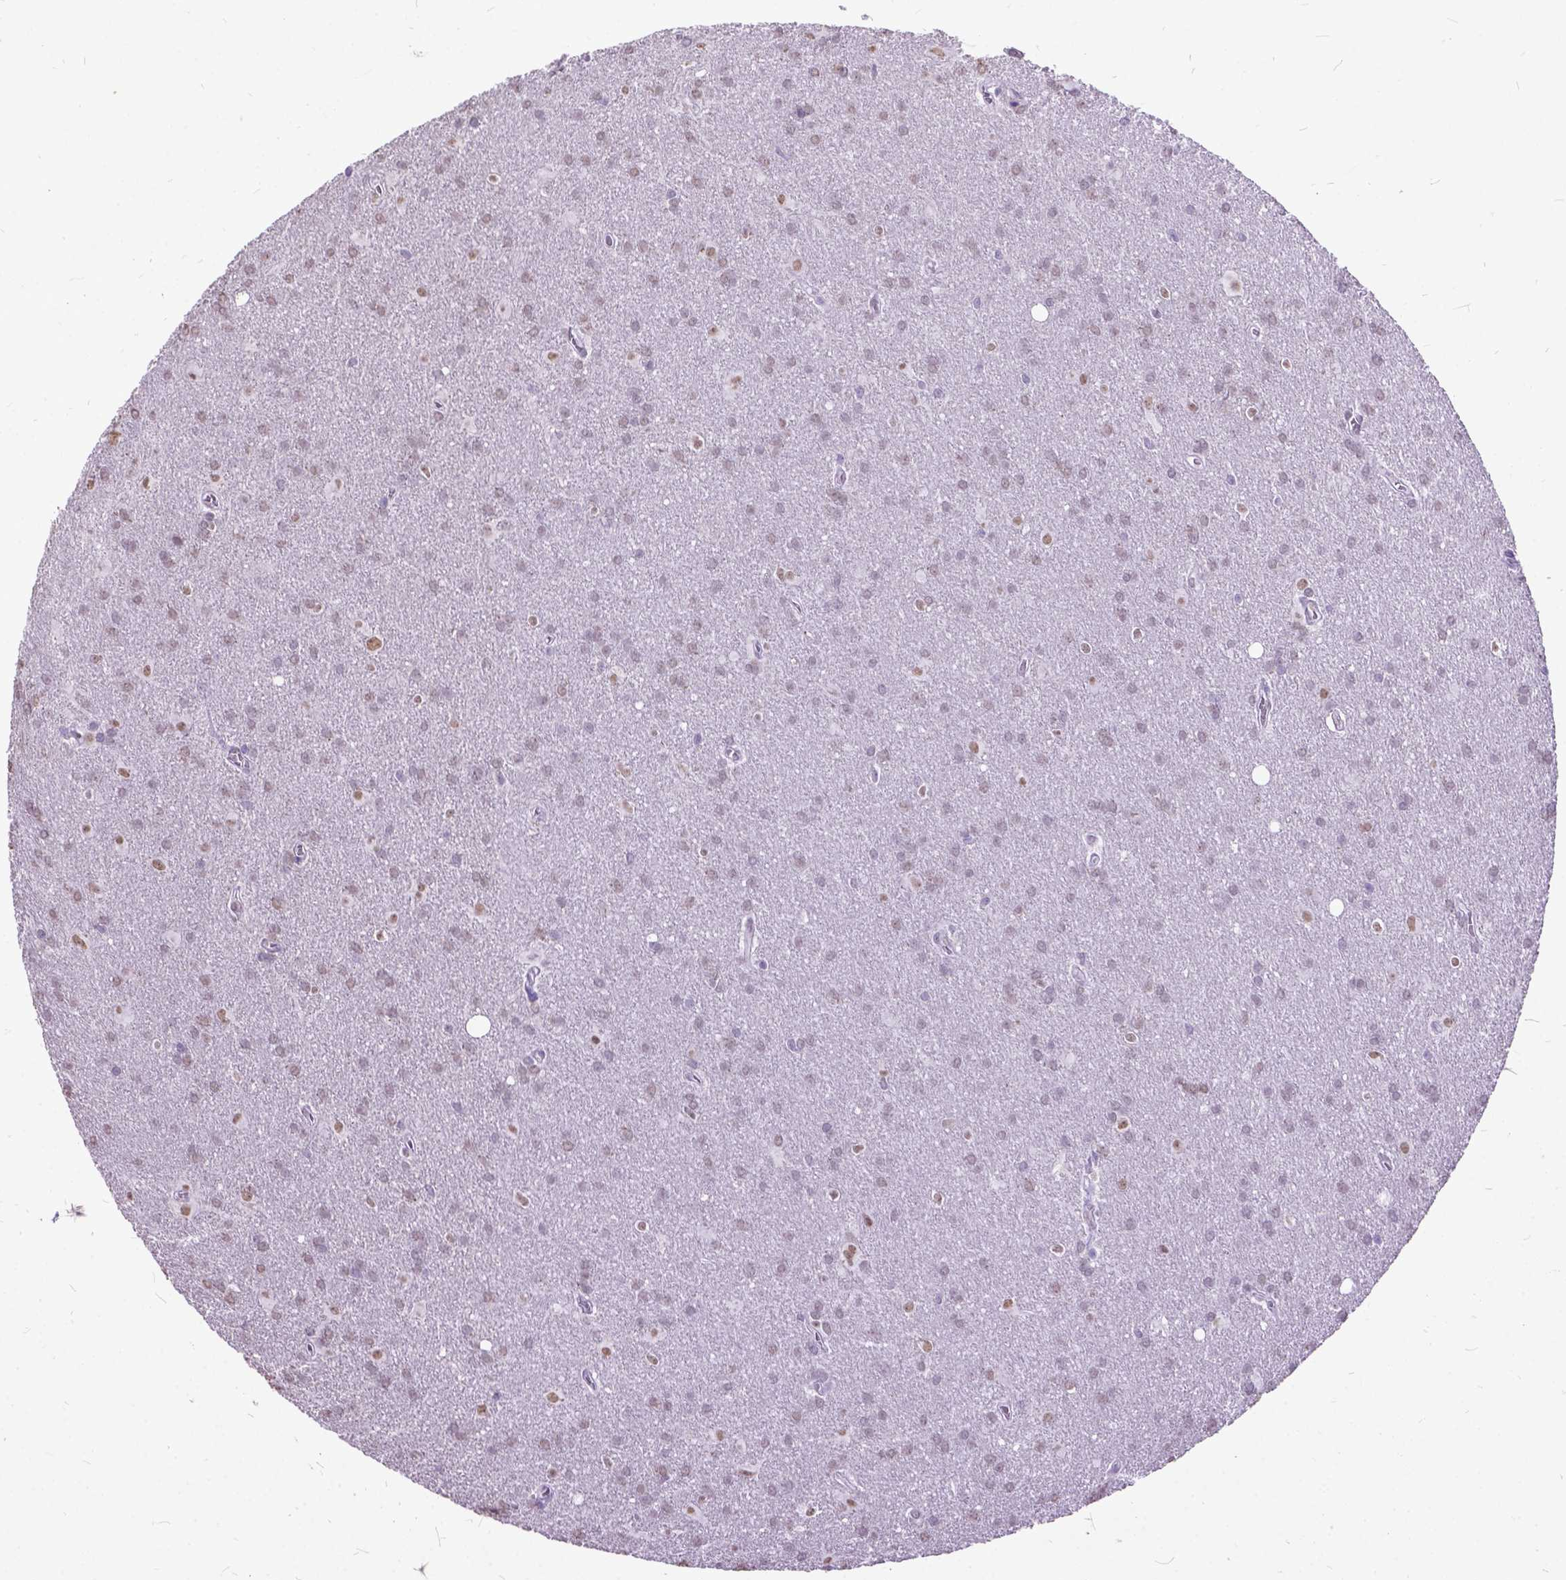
{"staining": {"intensity": "negative", "quantity": "none", "location": "none"}, "tissue": "glioma", "cell_type": "Tumor cells", "image_type": "cancer", "snomed": [{"axis": "morphology", "description": "Glioma, malignant, Low grade"}, {"axis": "topography", "description": "Brain"}], "caption": "Immunohistochemistry histopathology image of neoplastic tissue: malignant glioma (low-grade) stained with DAB shows no significant protein expression in tumor cells. Nuclei are stained in blue.", "gene": "MARCHF10", "patient": {"sex": "male", "age": 58}}